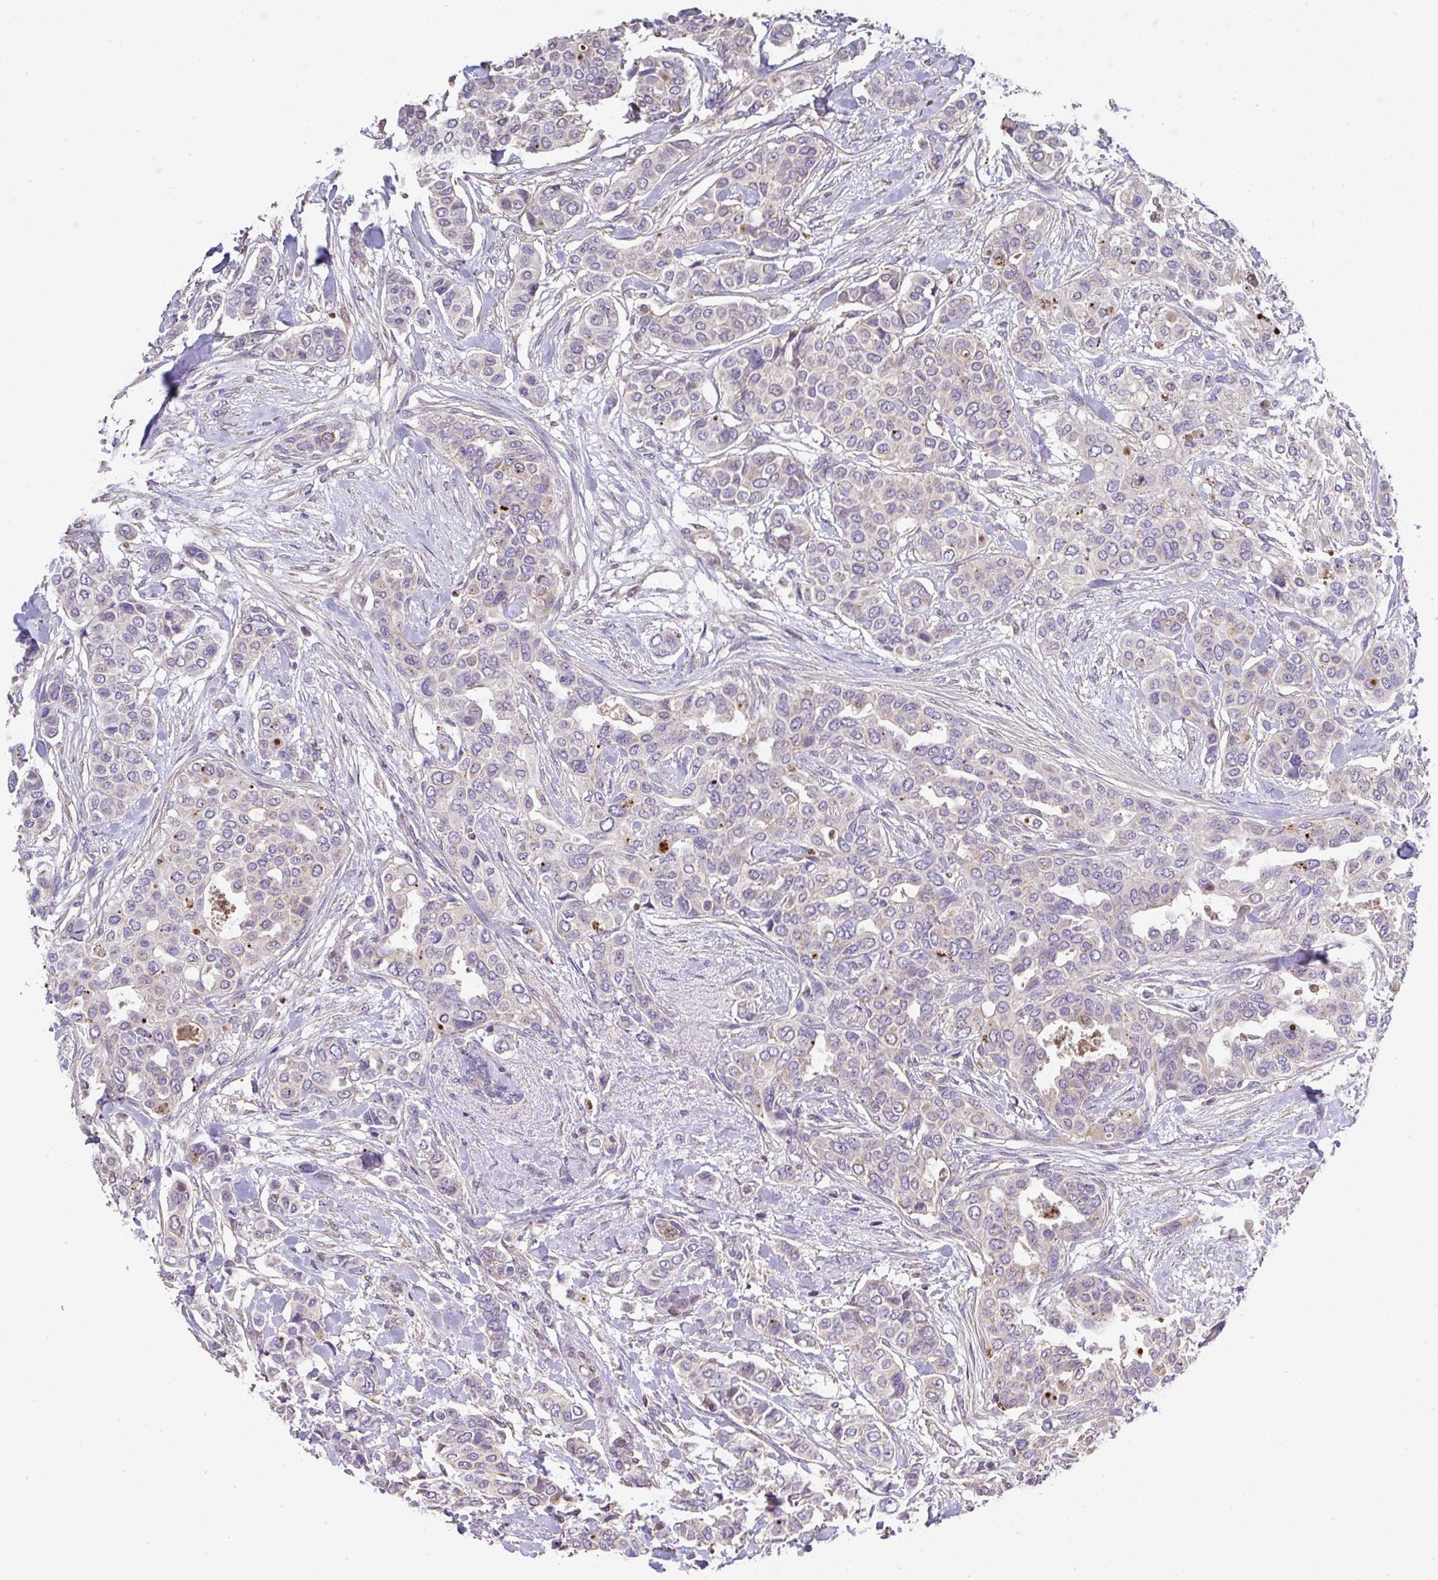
{"staining": {"intensity": "negative", "quantity": "none", "location": "none"}, "tissue": "breast cancer", "cell_type": "Tumor cells", "image_type": "cancer", "snomed": [{"axis": "morphology", "description": "Lobular carcinoma"}, {"axis": "topography", "description": "Breast"}], "caption": "A micrograph of human breast lobular carcinoma is negative for staining in tumor cells. Nuclei are stained in blue.", "gene": "RUNDC3B", "patient": {"sex": "female", "age": 51}}